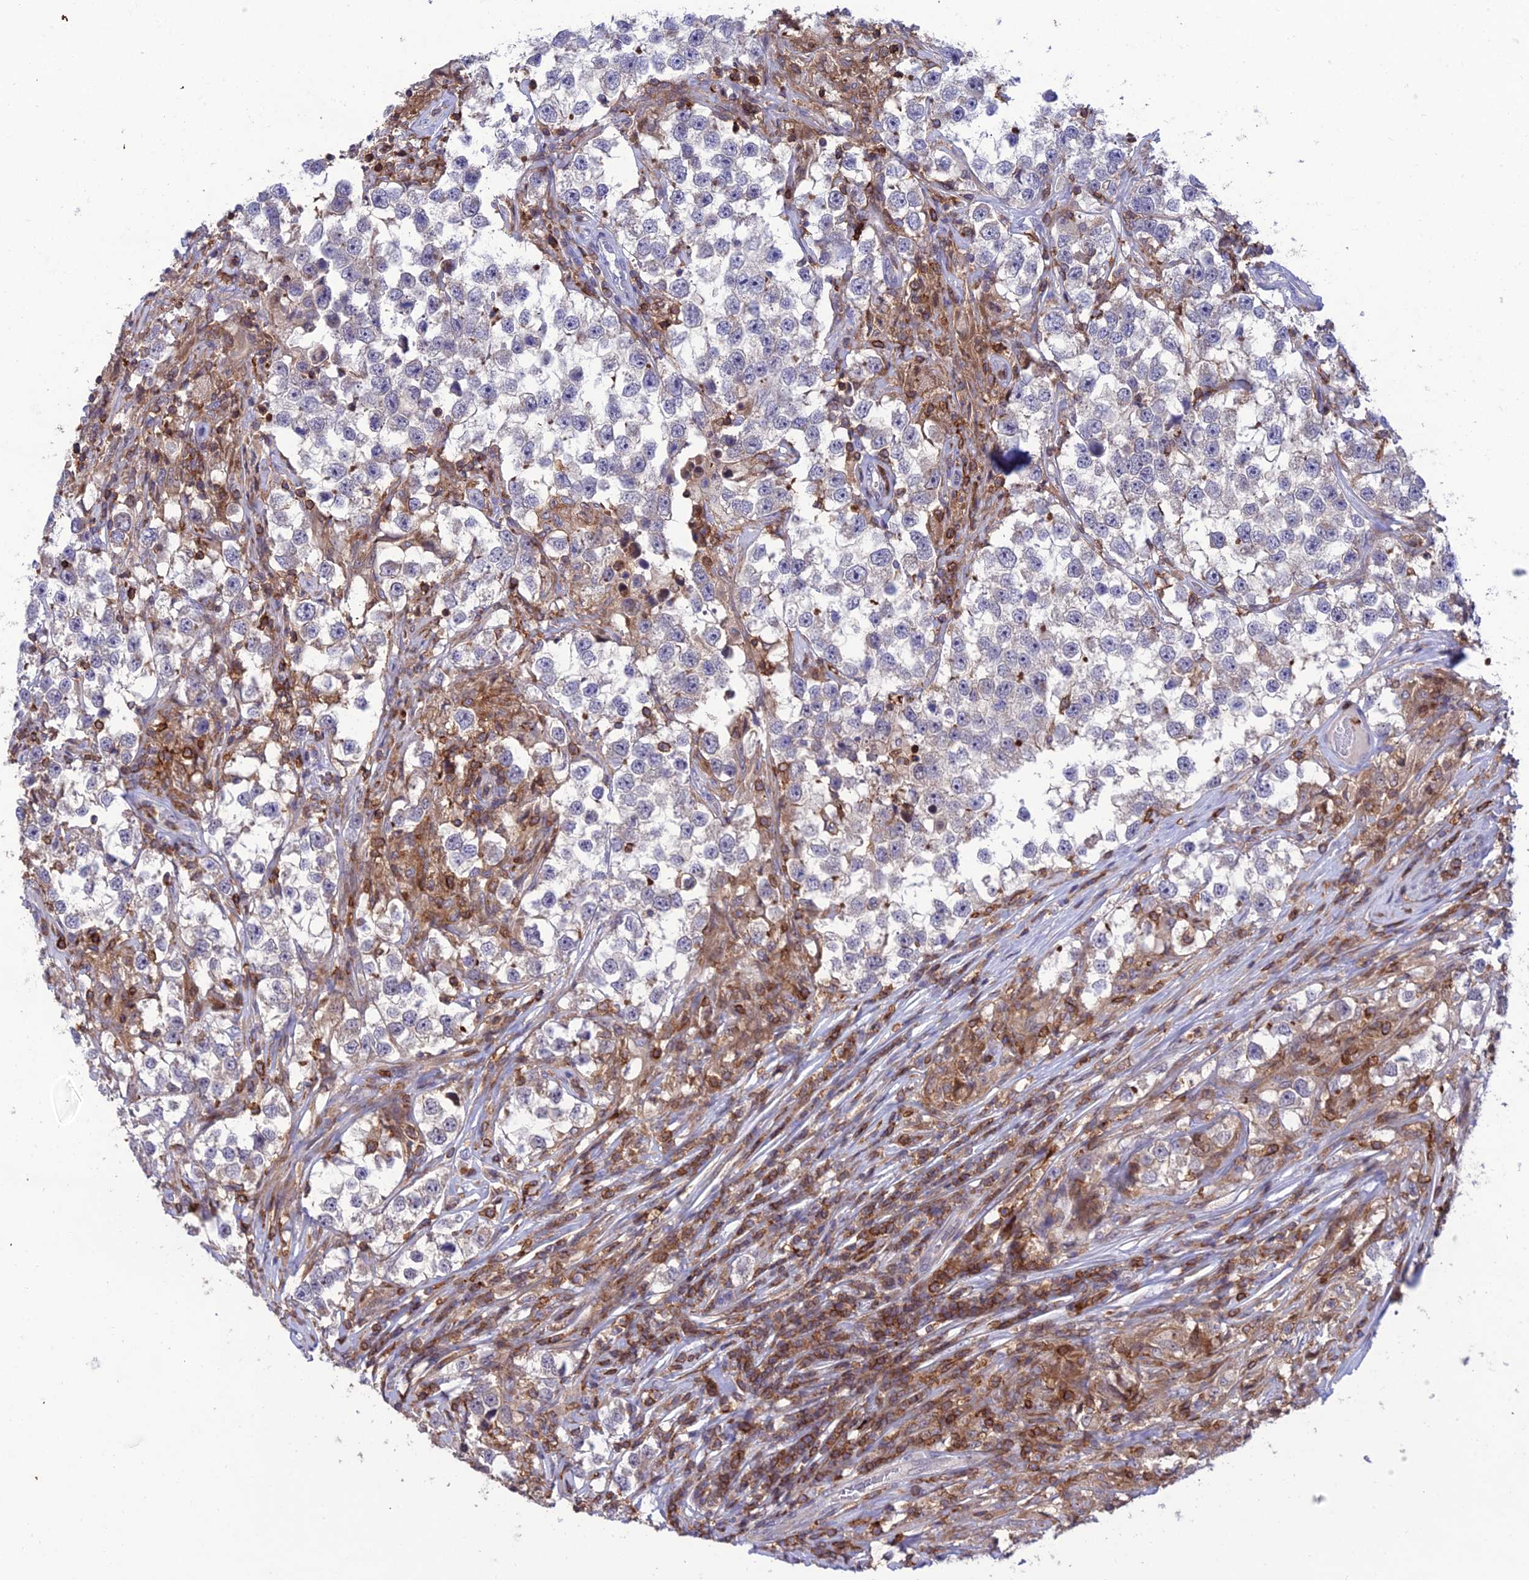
{"staining": {"intensity": "negative", "quantity": "none", "location": "none"}, "tissue": "testis cancer", "cell_type": "Tumor cells", "image_type": "cancer", "snomed": [{"axis": "morphology", "description": "Seminoma, NOS"}, {"axis": "topography", "description": "Testis"}], "caption": "An immunohistochemistry (IHC) histopathology image of testis seminoma is shown. There is no staining in tumor cells of testis seminoma.", "gene": "FAM76A", "patient": {"sex": "male", "age": 46}}